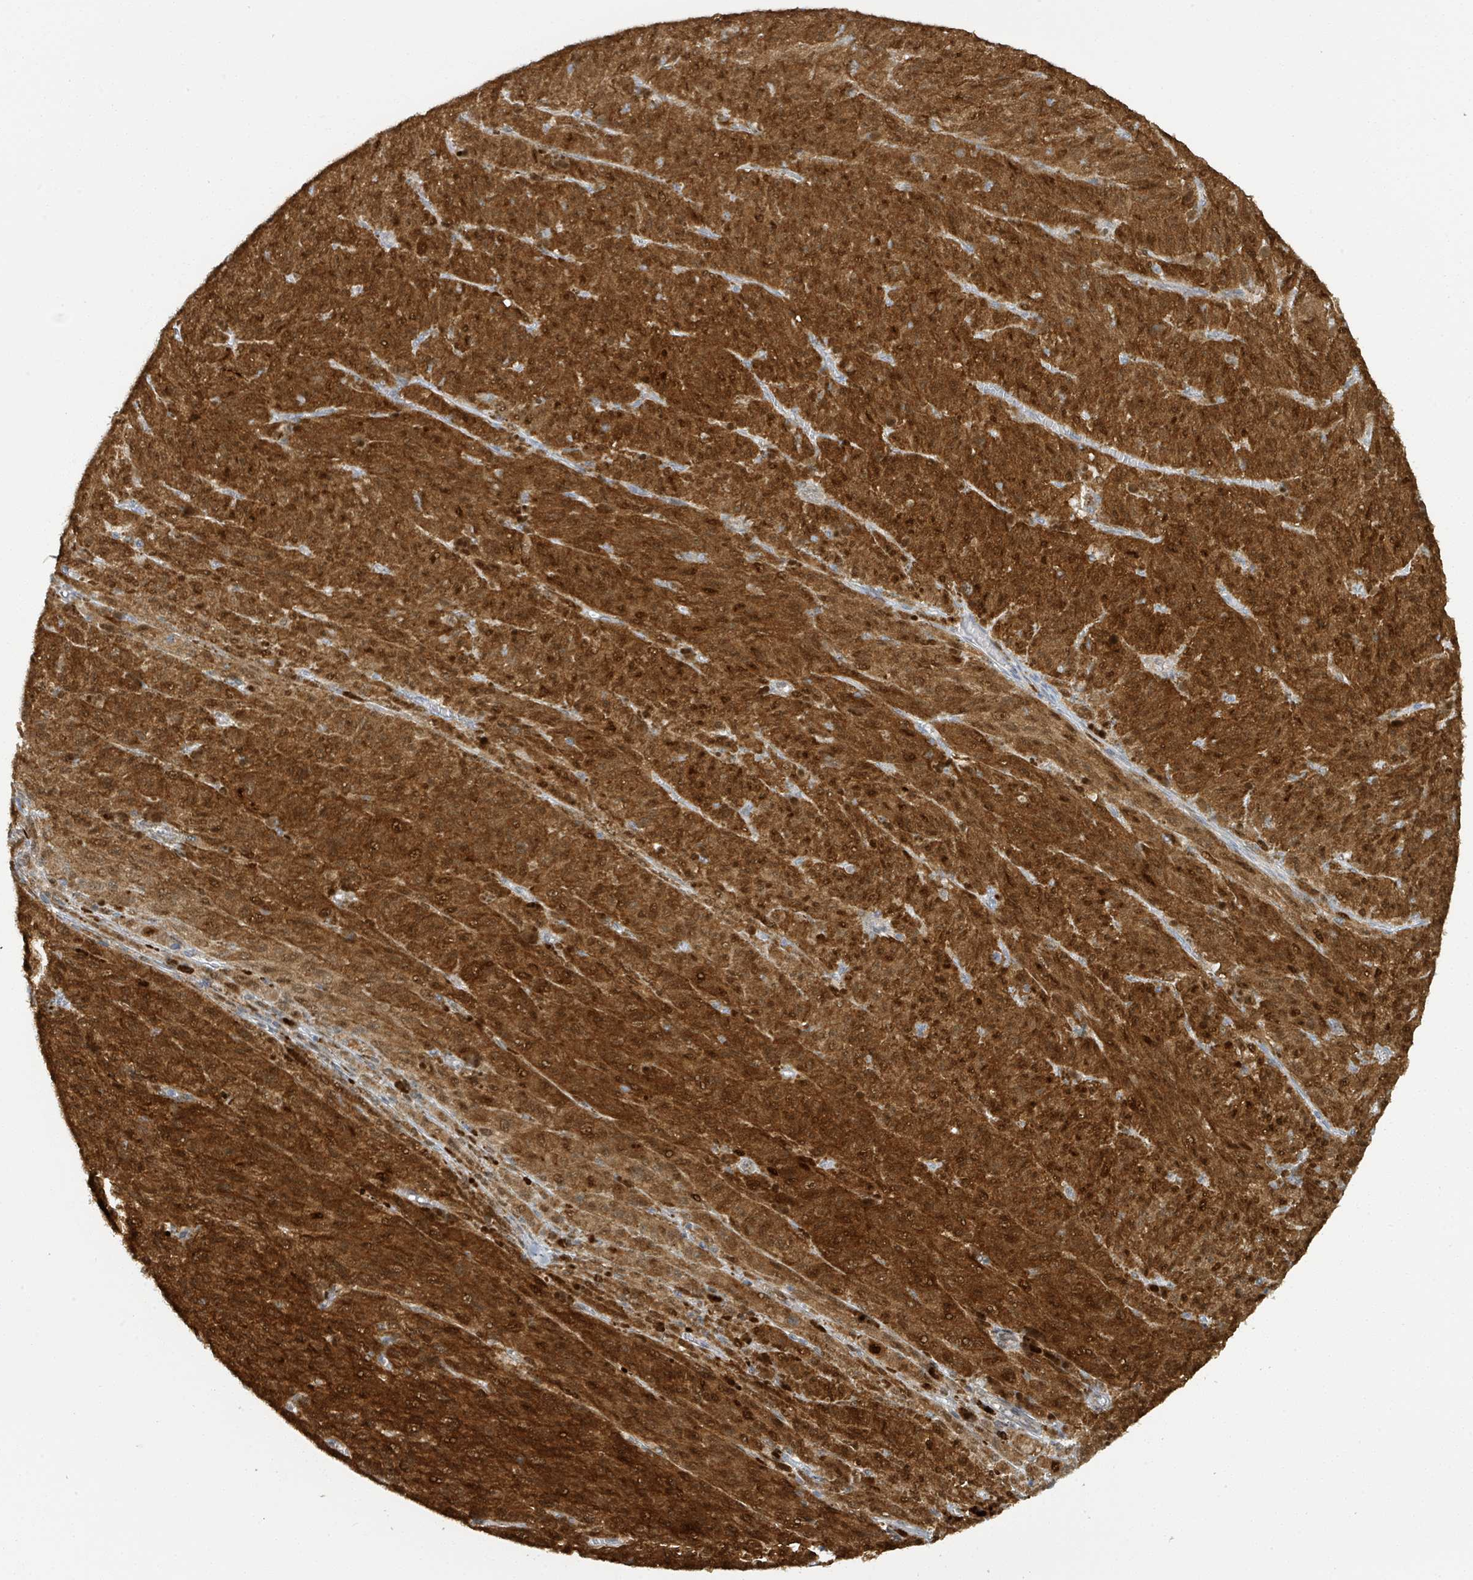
{"staining": {"intensity": "strong", "quantity": ">75%", "location": "cytoplasmic/membranous,nuclear"}, "tissue": "melanoma", "cell_type": "Tumor cells", "image_type": "cancer", "snomed": [{"axis": "morphology", "description": "Malignant melanoma, NOS"}, {"axis": "topography", "description": "Skin"}], "caption": "Melanoma was stained to show a protein in brown. There is high levels of strong cytoplasmic/membranous and nuclear expression in approximately >75% of tumor cells. The staining was performed using DAB, with brown indicating positive protein expression. Nuclei are stained blue with hematoxylin.", "gene": "PSMB7", "patient": {"sex": "female", "age": 52}}